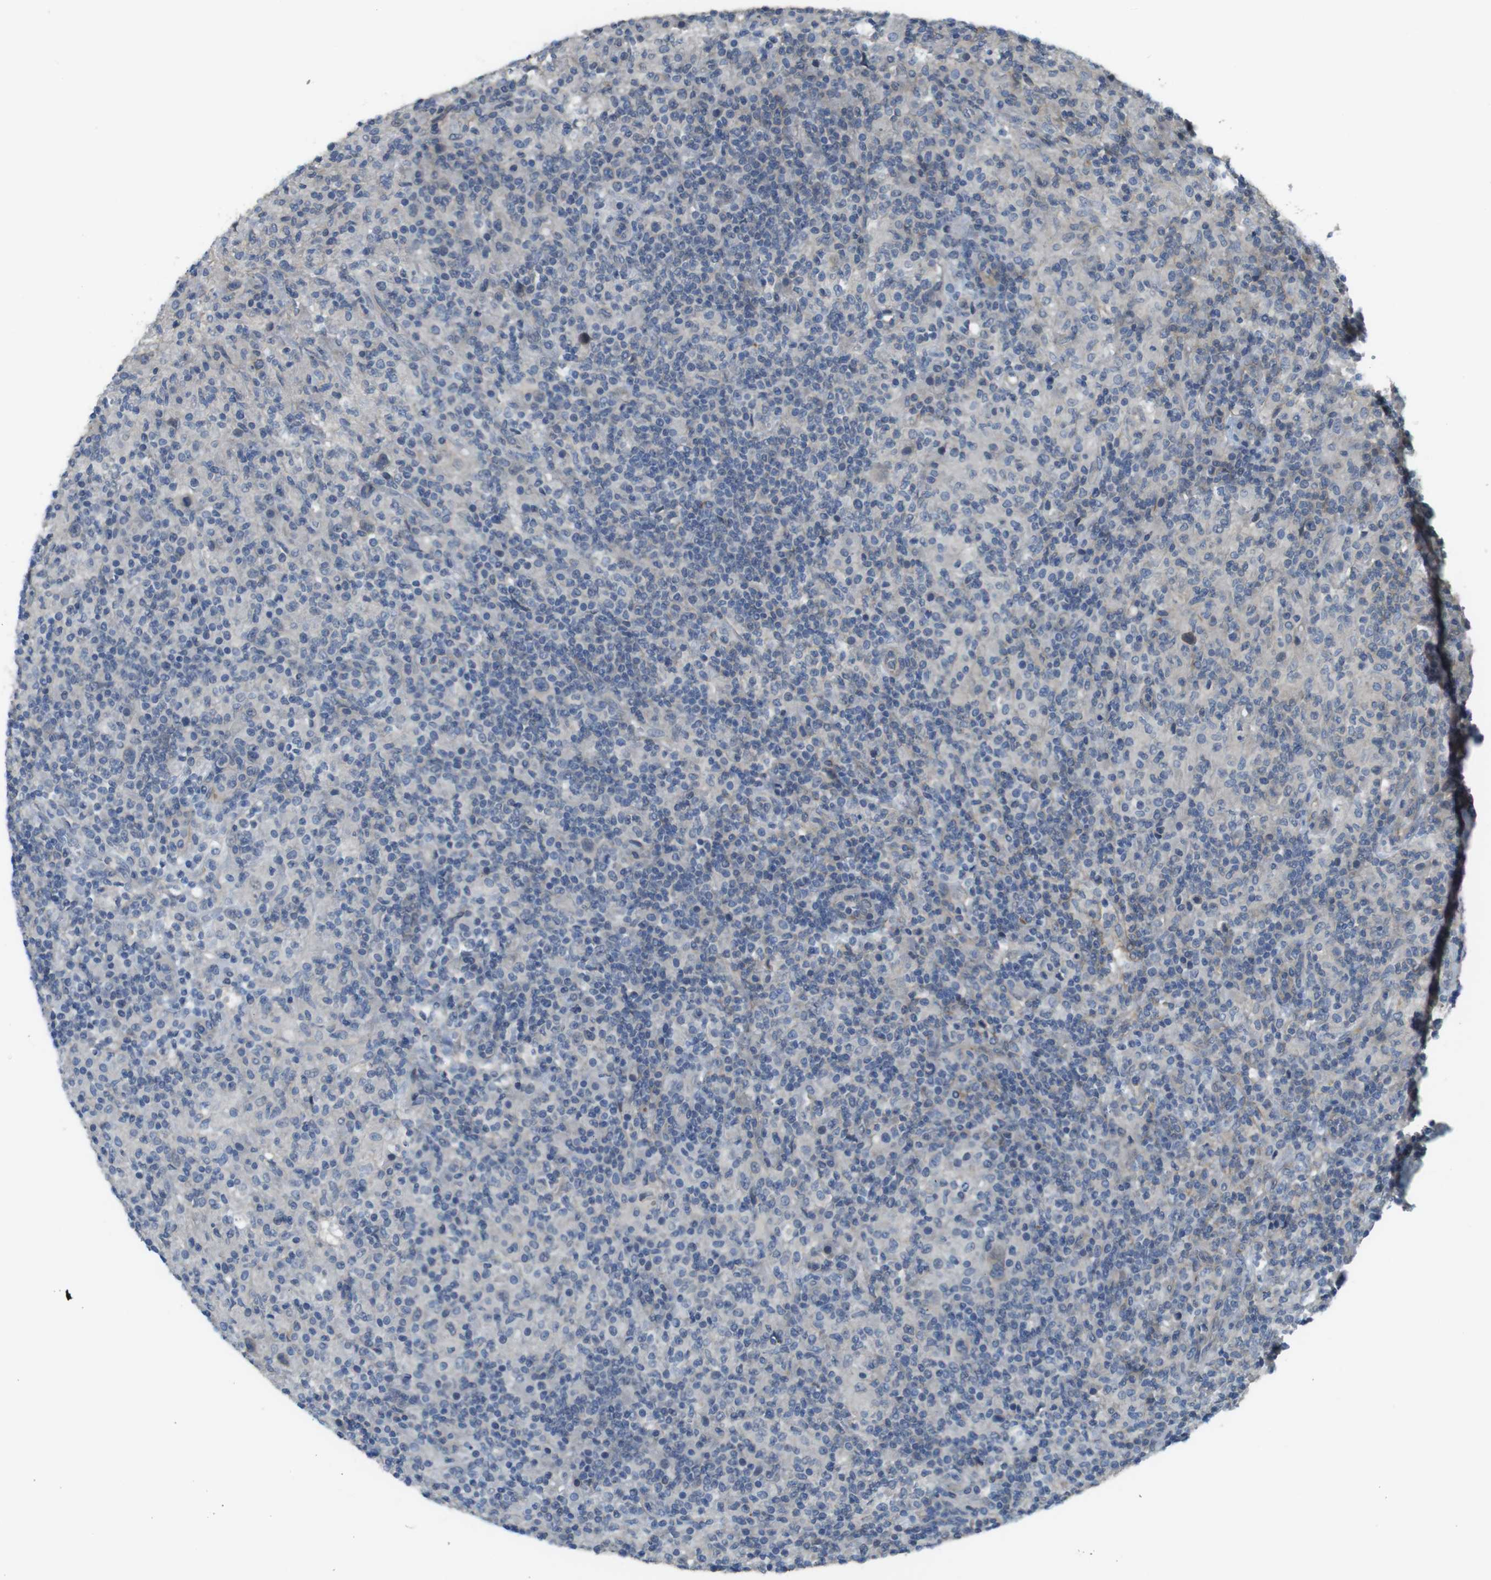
{"staining": {"intensity": "negative", "quantity": "none", "location": "none"}, "tissue": "lymphoma", "cell_type": "Tumor cells", "image_type": "cancer", "snomed": [{"axis": "morphology", "description": "Hodgkin's disease, NOS"}, {"axis": "topography", "description": "Lymph node"}], "caption": "A high-resolution histopathology image shows immunohistochemistry staining of Hodgkin's disease, which demonstrates no significant staining in tumor cells. Nuclei are stained in blue.", "gene": "ABHD15", "patient": {"sex": "male", "age": 70}}